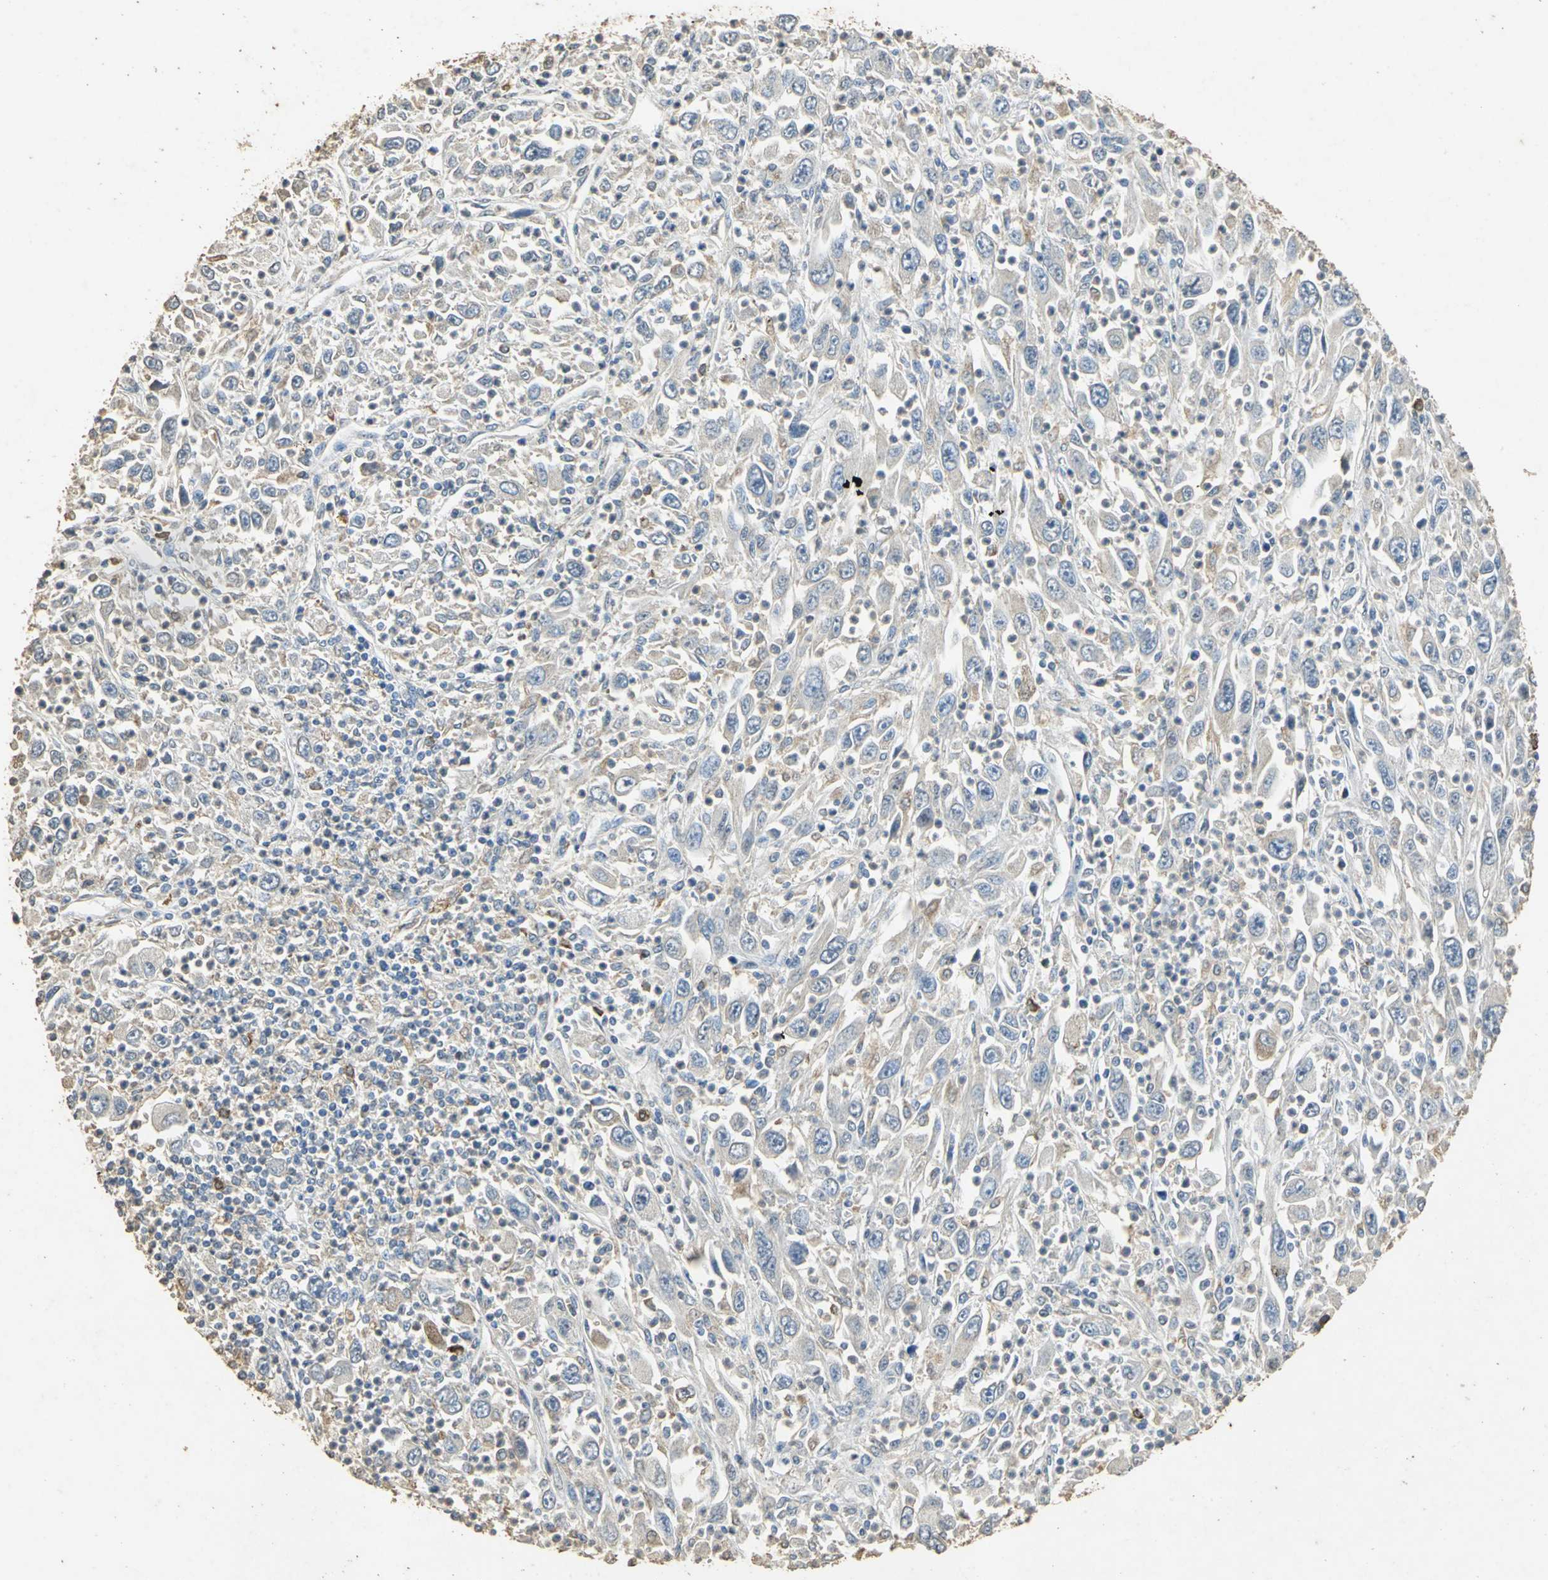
{"staining": {"intensity": "weak", "quantity": ">75%", "location": "cytoplasmic/membranous"}, "tissue": "melanoma", "cell_type": "Tumor cells", "image_type": "cancer", "snomed": [{"axis": "morphology", "description": "Malignant melanoma, Metastatic site"}, {"axis": "topography", "description": "Skin"}], "caption": "Human malignant melanoma (metastatic site) stained for a protein (brown) shows weak cytoplasmic/membranous positive staining in about >75% of tumor cells.", "gene": "ACSL4", "patient": {"sex": "female", "age": 56}}